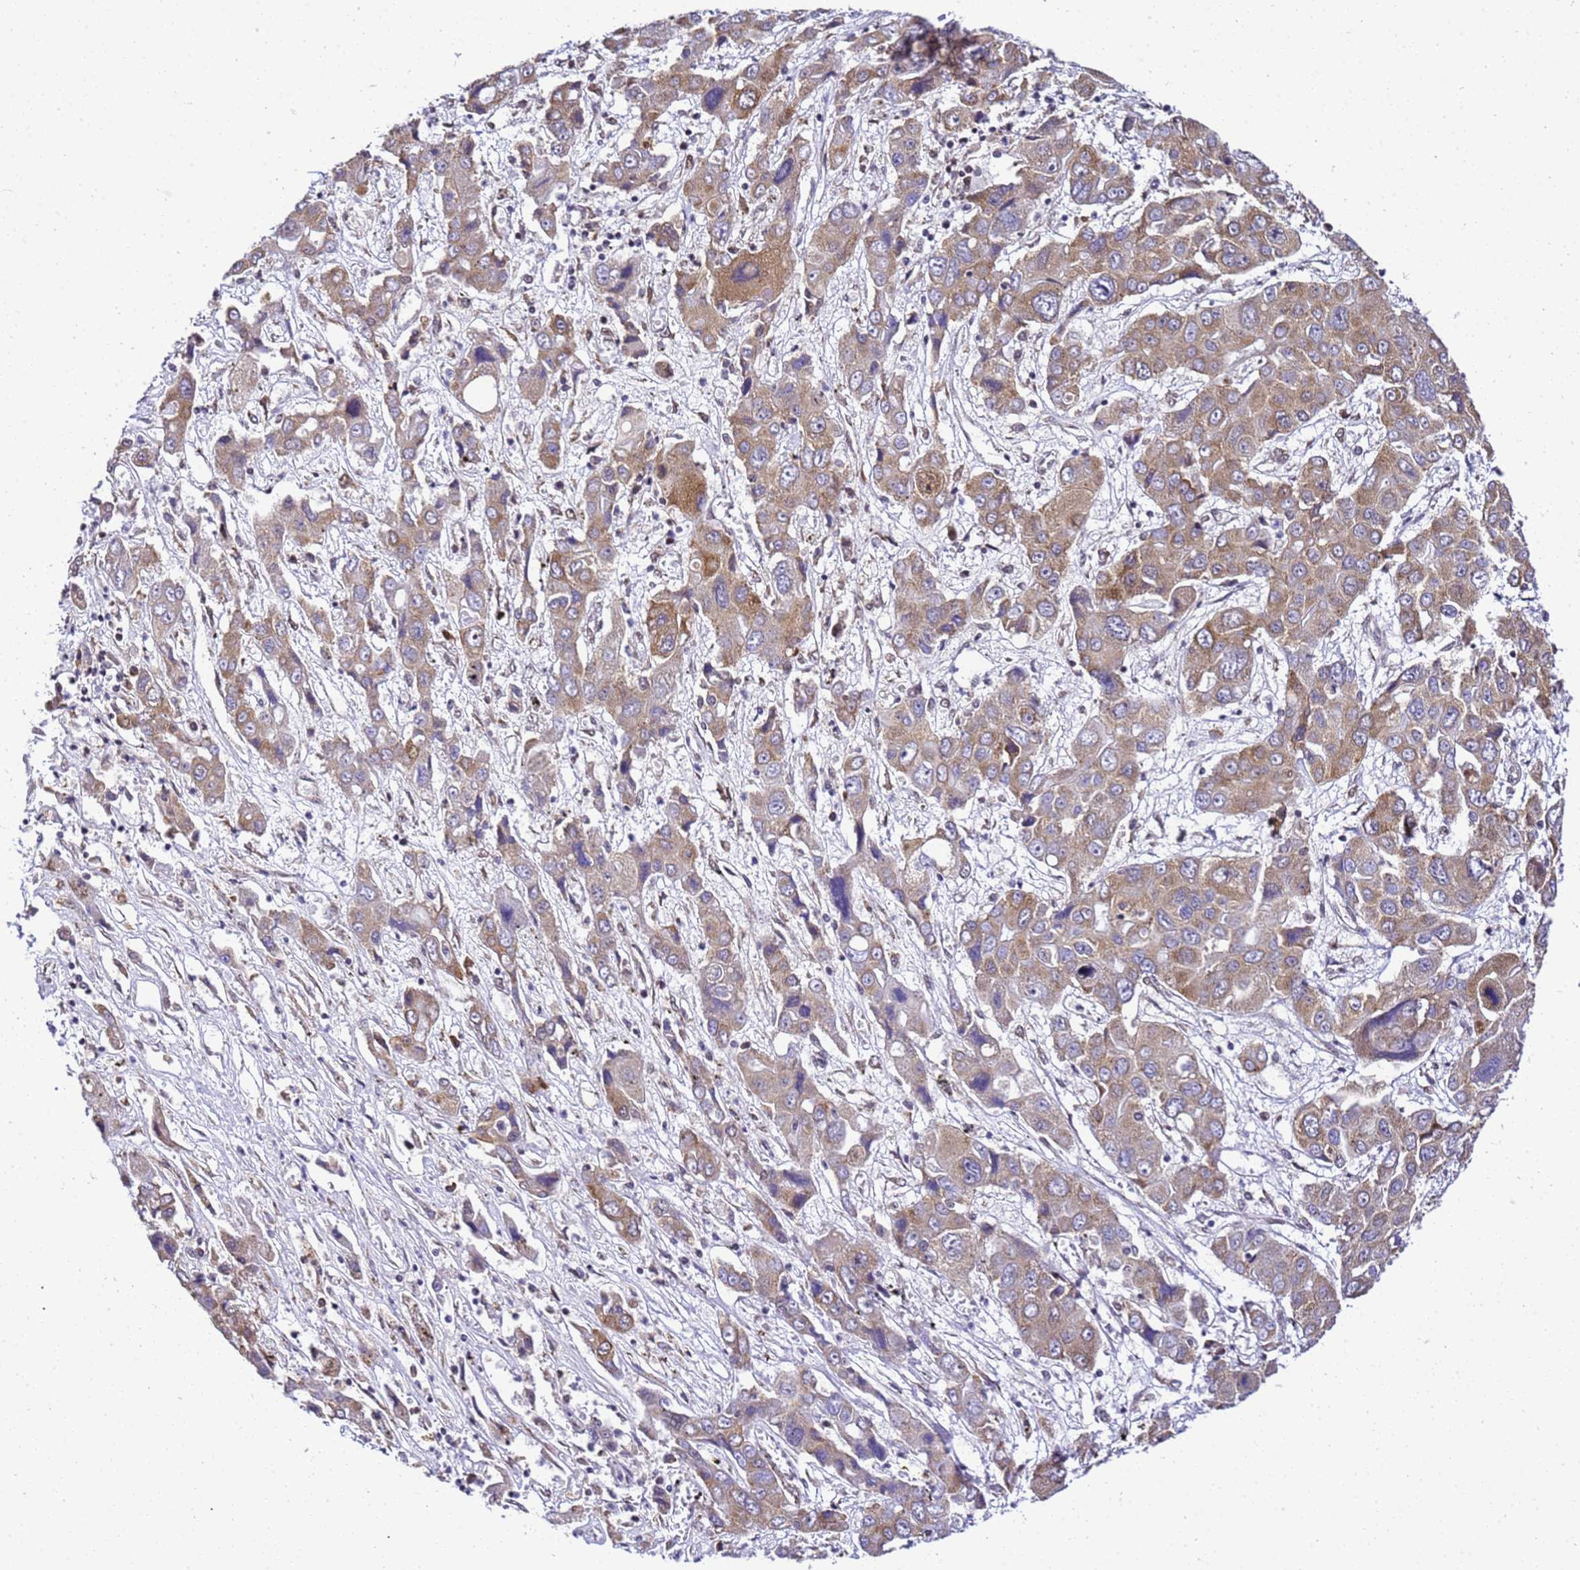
{"staining": {"intensity": "weak", "quantity": "25%-75%", "location": "cytoplasmic/membranous"}, "tissue": "liver cancer", "cell_type": "Tumor cells", "image_type": "cancer", "snomed": [{"axis": "morphology", "description": "Cholangiocarcinoma"}, {"axis": "topography", "description": "Liver"}], "caption": "Cholangiocarcinoma (liver) stained for a protein (brown) displays weak cytoplasmic/membranous positive expression in about 25%-75% of tumor cells.", "gene": "SMN1", "patient": {"sex": "male", "age": 67}}